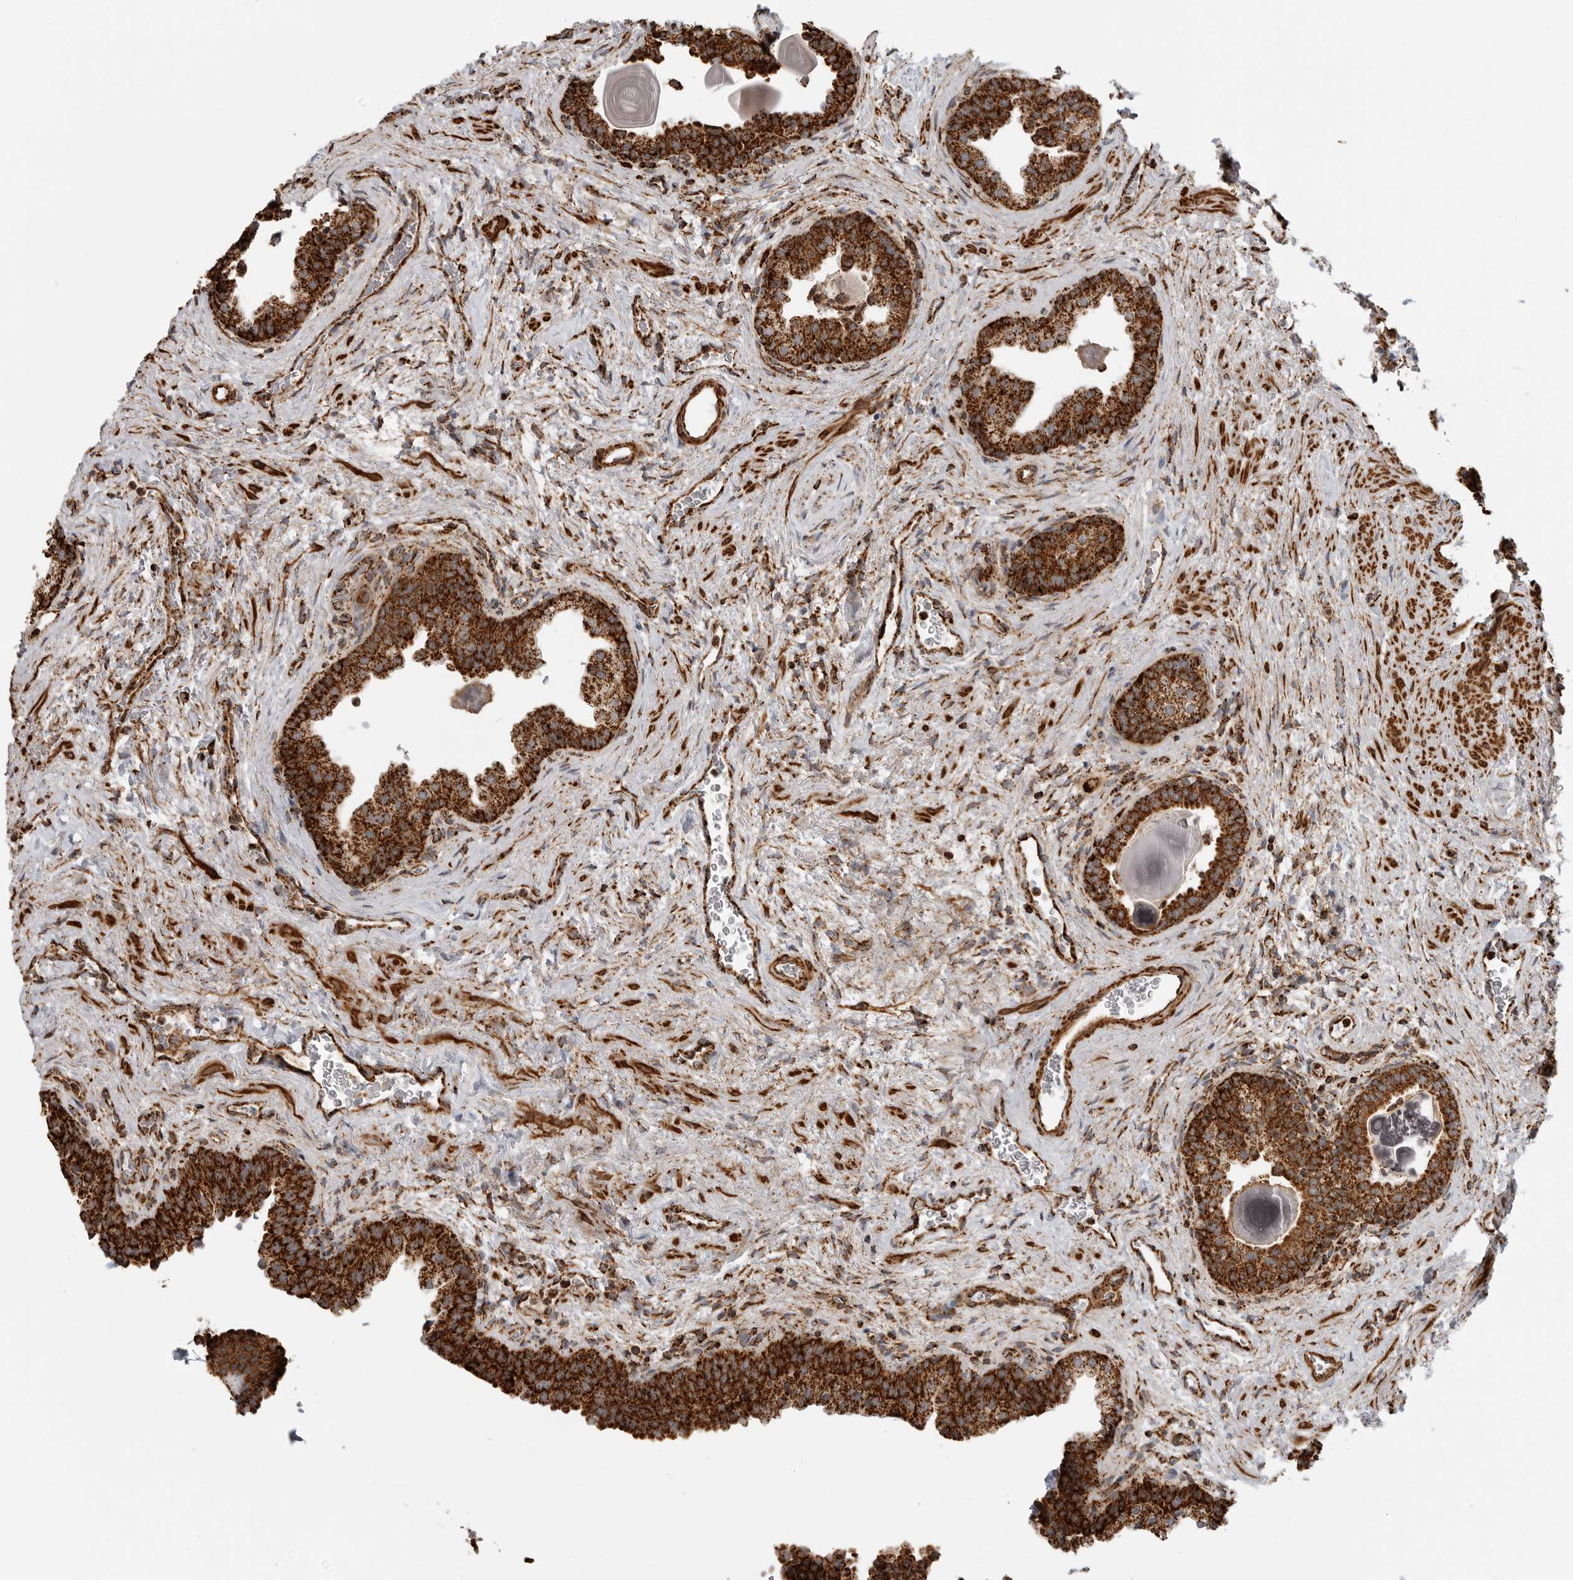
{"staining": {"intensity": "strong", "quantity": ">75%", "location": "cytoplasmic/membranous"}, "tissue": "prostate", "cell_type": "Glandular cells", "image_type": "normal", "snomed": [{"axis": "morphology", "description": "Normal tissue, NOS"}, {"axis": "topography", "description": "Prostate"}], "caption": "A high-resolution histopathology image shows immunohistochemistry staining of benign prostate, which exhibits strong cytoplasmic/membranous positivity in about >75% of glandular cells. (brown staining indicates protein expression, while blue staining denotes nuclei).", "gene": "BMP2K", "patient": {"sex": "male", "age": 48}}